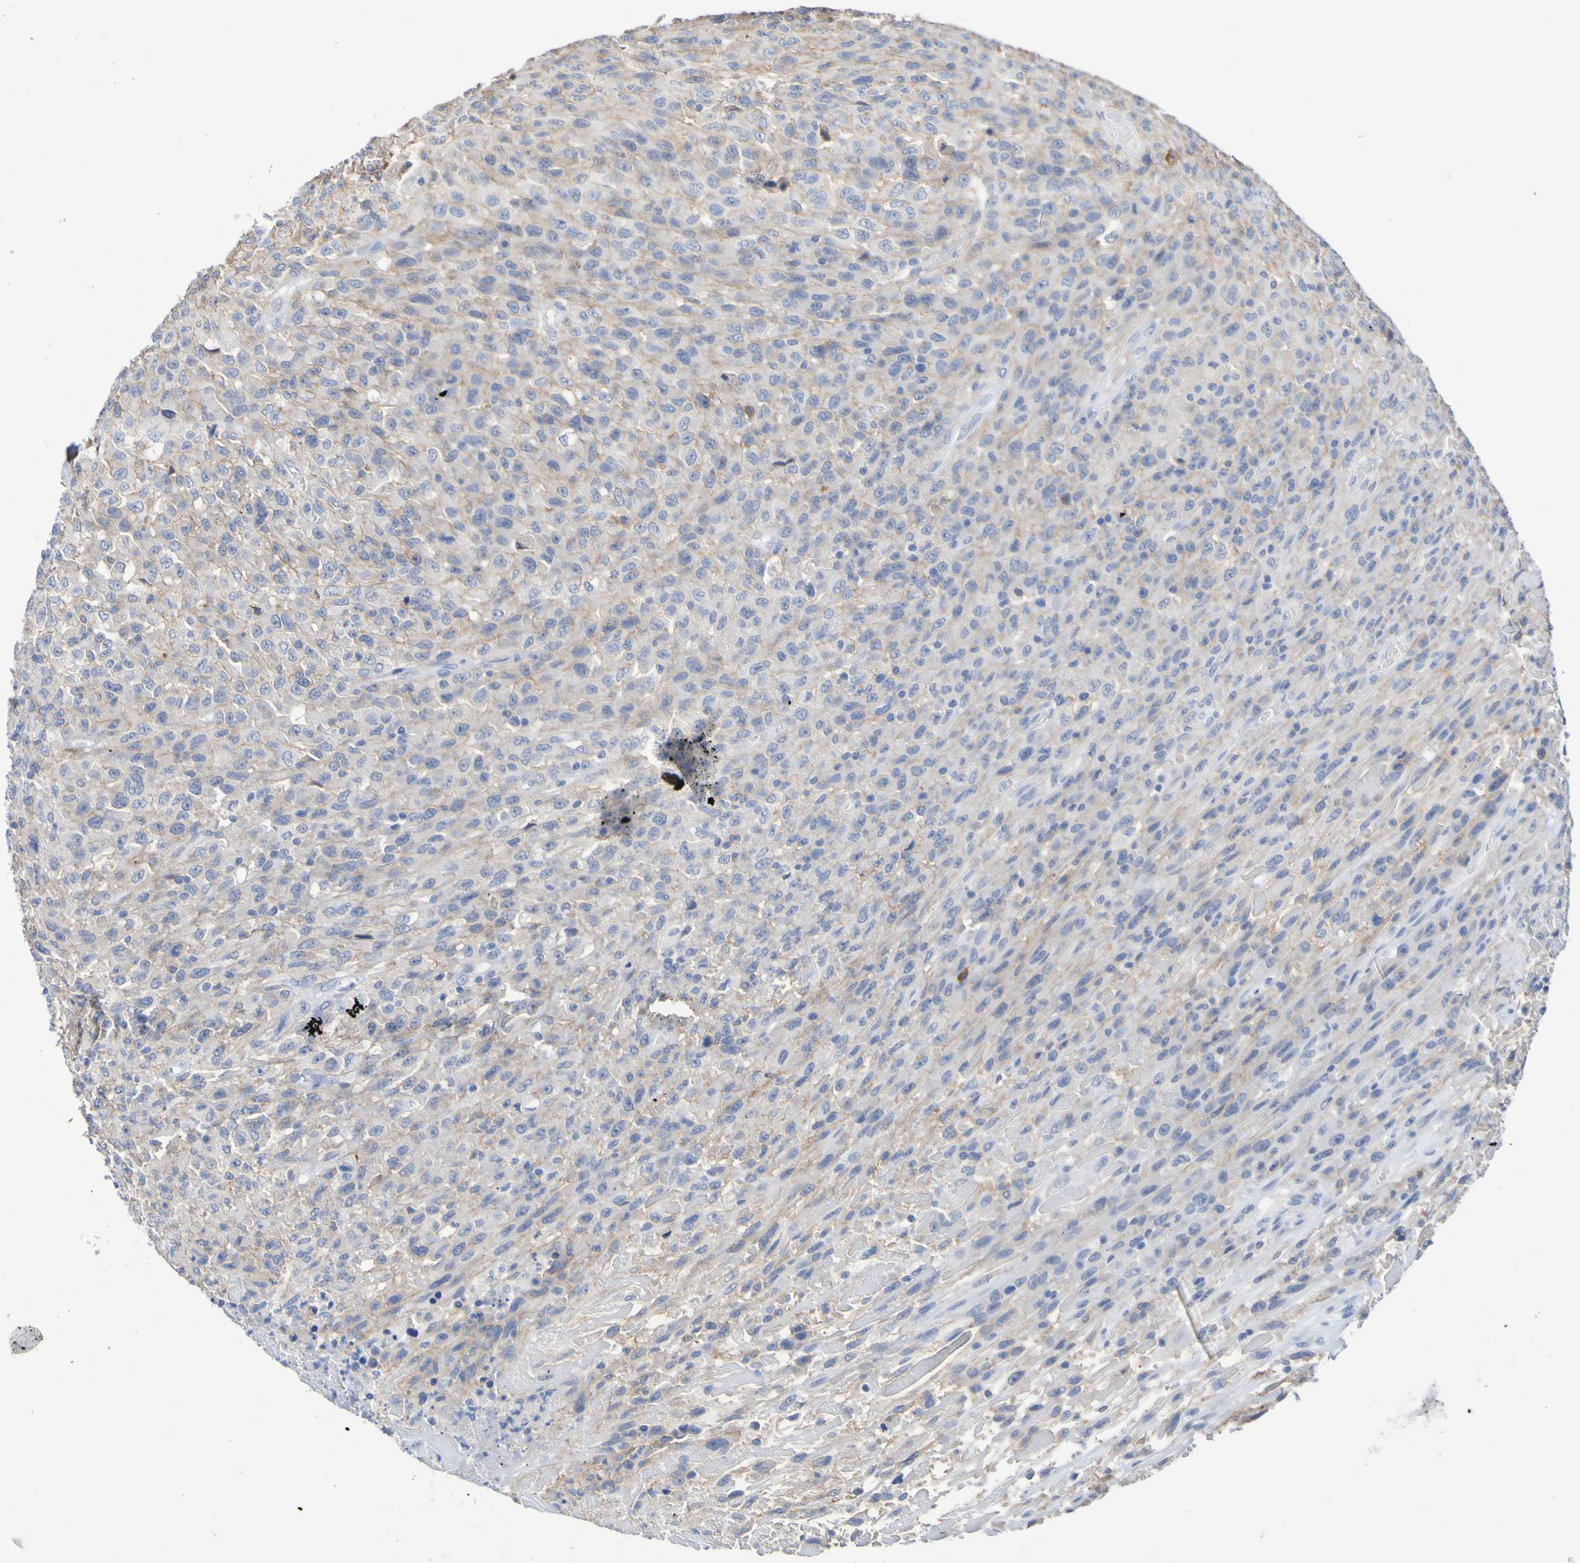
{"staining": {"intensity": "weak", "quantity": "25%-75%", "location": "cytoplasmic/membranous"}, "tissue": "urothelial cancer", "cell_type": "Tumor cells", "image_type": "cancer", "snomed": [{"axis": "morphology", "description": "Urothelial carcinoma, High grade"}, {"axis": "topography", "description": "Urinary bladder"}], "caption": "Urothelial cancer was stained to show a protein in brown. There is low levels of weak cytoplasmic/membranous positivity in about 25%-75% of tumor cells.", "gene": "SGCB", "patient": {"sex": "male", "age": 66}}